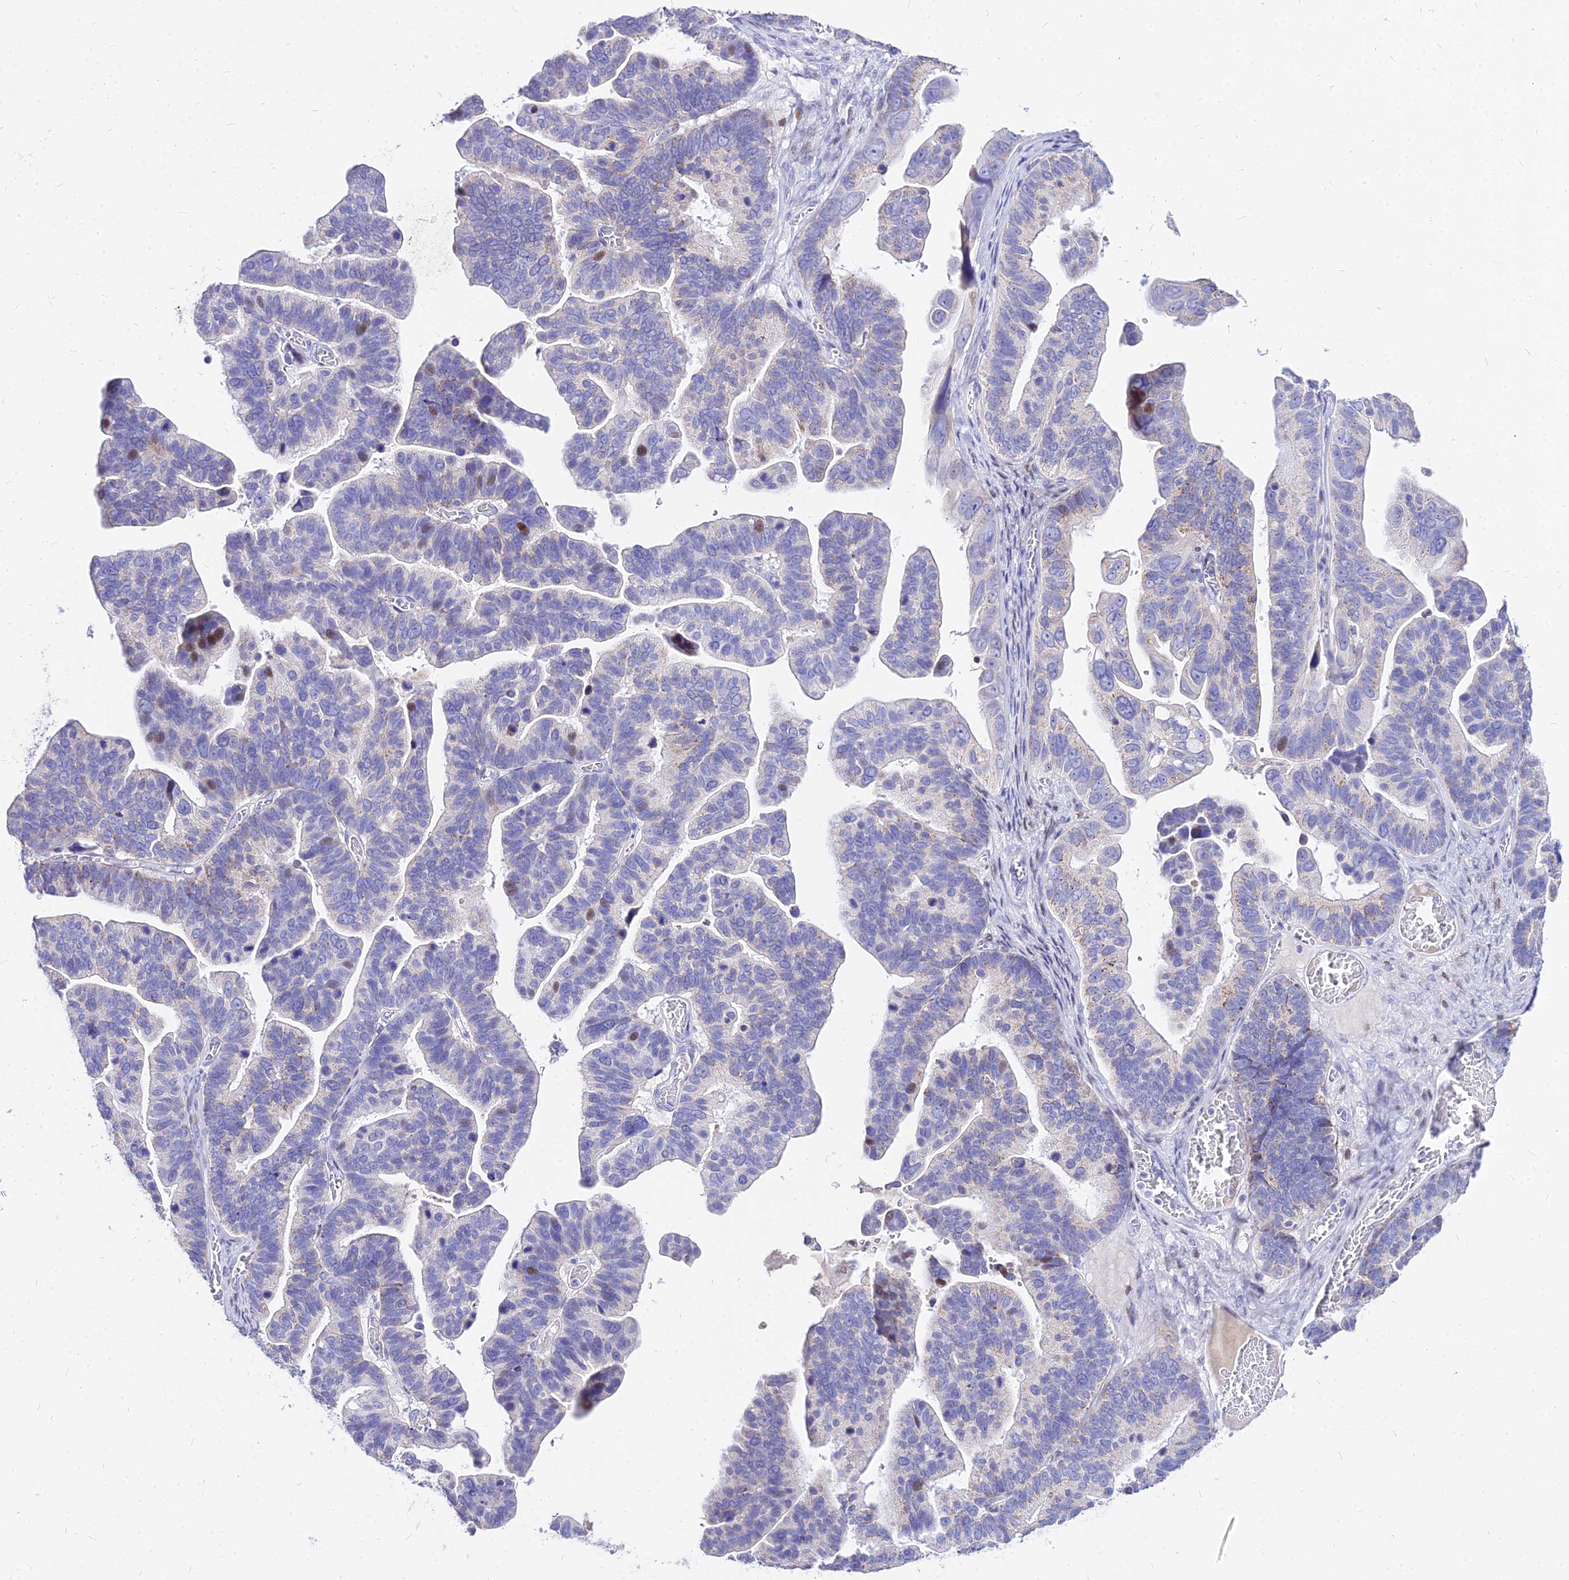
{"staining": {"intensity": "moderate", "quantity": "<25%", "location": "cytoplasmic/membranous"}, "tissue": "ovarian cancer", "cell_type": "Tumor cells", "image_type": "cancer", "snomed": [{"axis": "morphology", "description": "Cystadenocarcinoma, serous, NOS"}, {"axis": "topography", "description": "Ovary"}], "caption": "Immunohistochemistry photomicrograph of neoplastic tissue: human serous cystadenocarcinoma (ovarian) stained using immunohistochemistry (IHC) demonstrates low levels of moderate protein expression localized specifically in the cytoplasmic/membranous of tumor cells, appearing as a cytoplasmic/membranous brown color.", "gene": "CARD18", "patient": {"sex": "female", "age": 56}}